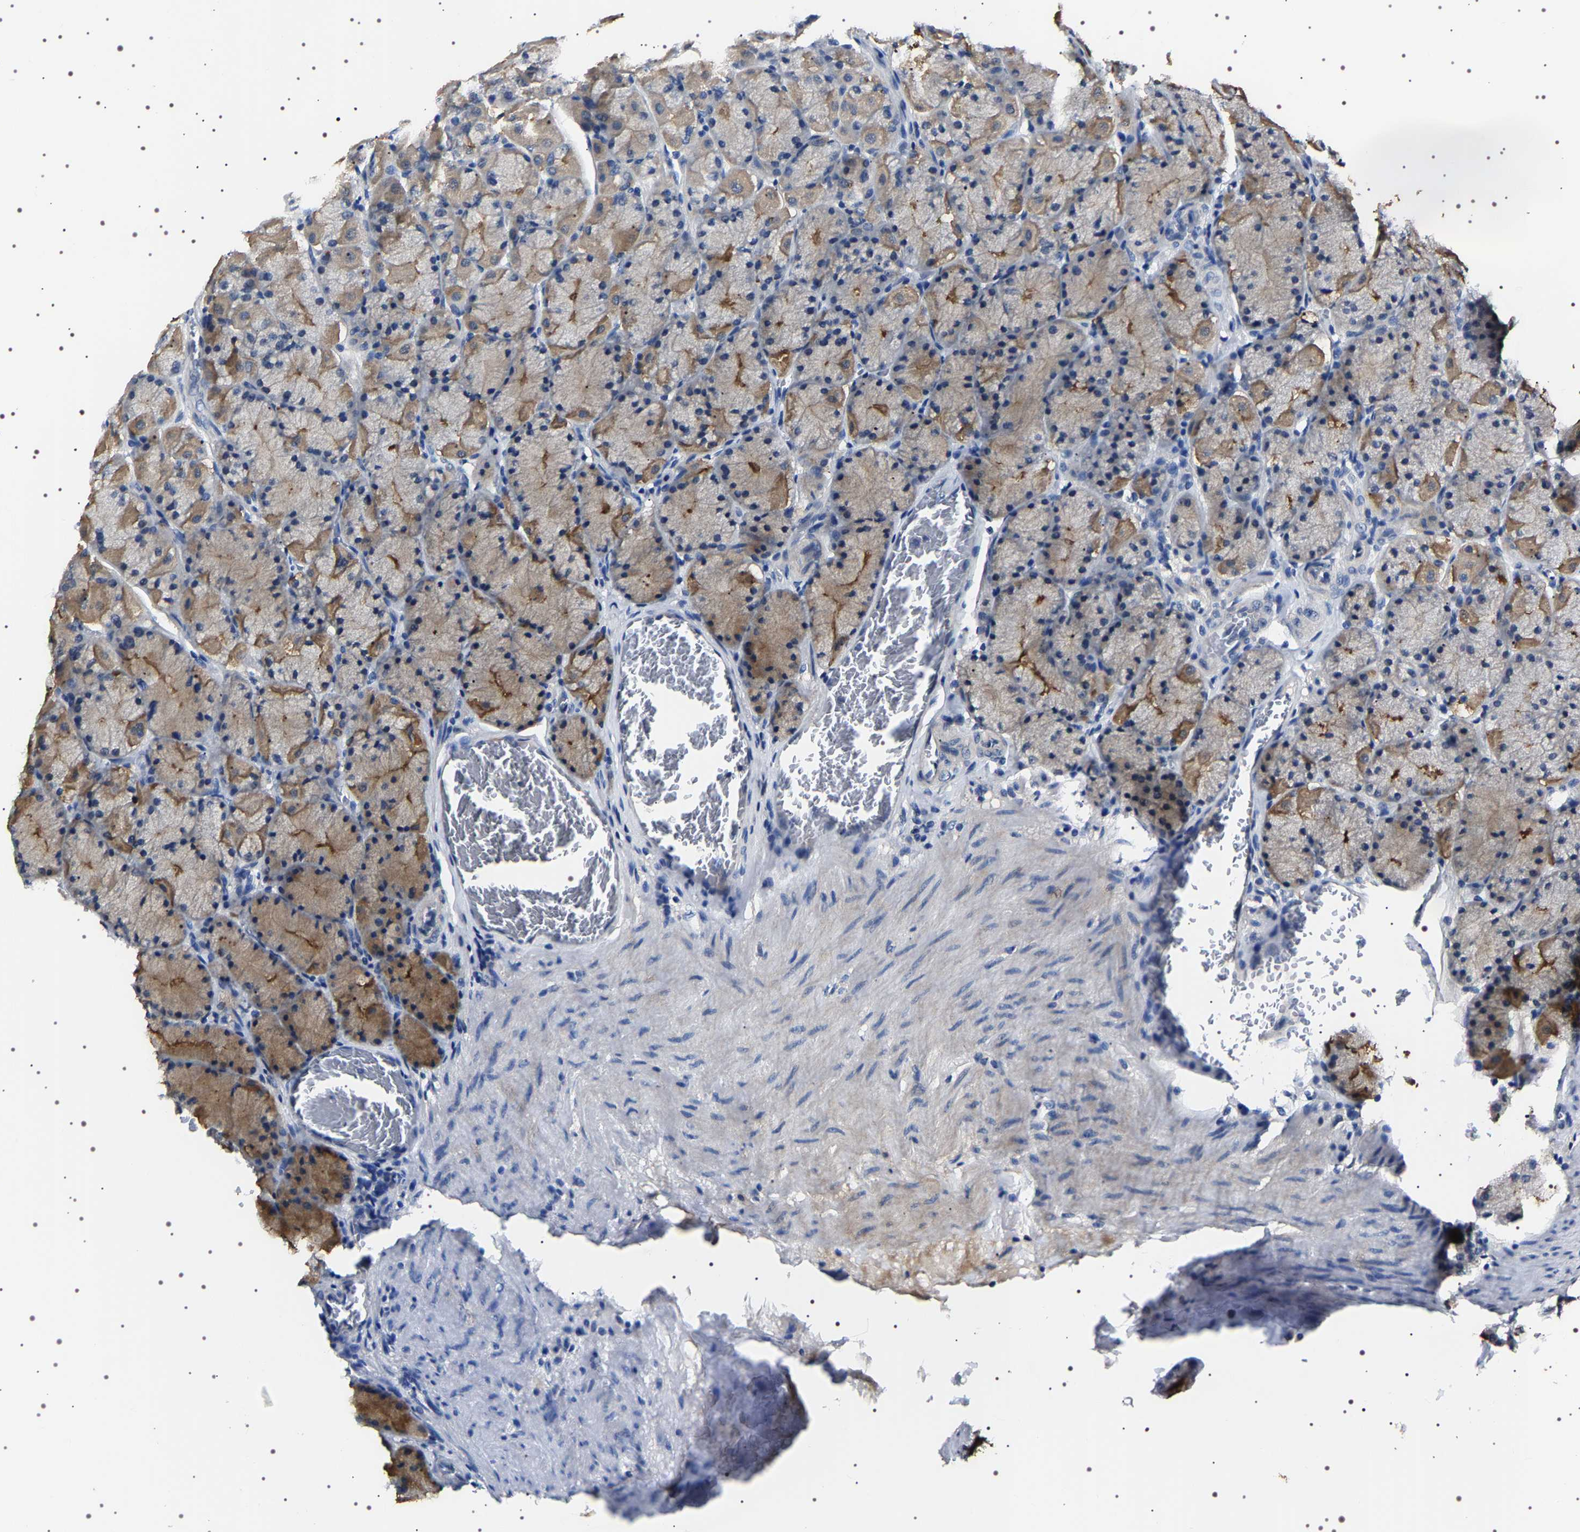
{"staining": {"intensity": "moderate", "quantity": "25%-75%", "location": "cytoplasmic/membranous"}, "tissue": "stomach", "cell_type": "Glandular cells", "image_type": "normal", "snomed": [{"axis": "morphology", "description": "Normal tissue, NOS"}, {"axis": "topography", "description": "Stomach, upper"}], "caption": "A high-resolution image shows immunohistochemistry staining of normal stomach, which displays moderate cytoplasmic/membranous positivity in approximately 25%-75% of glandular cells. The protein is stained brown, and the nuclei are stained in blue (DAB (3,3'-diaminobenzidine) IHC with brightfield microscopy, high magnification).", "gene": "TARBP1", "patient": {"sex": "female", "age": 56}}